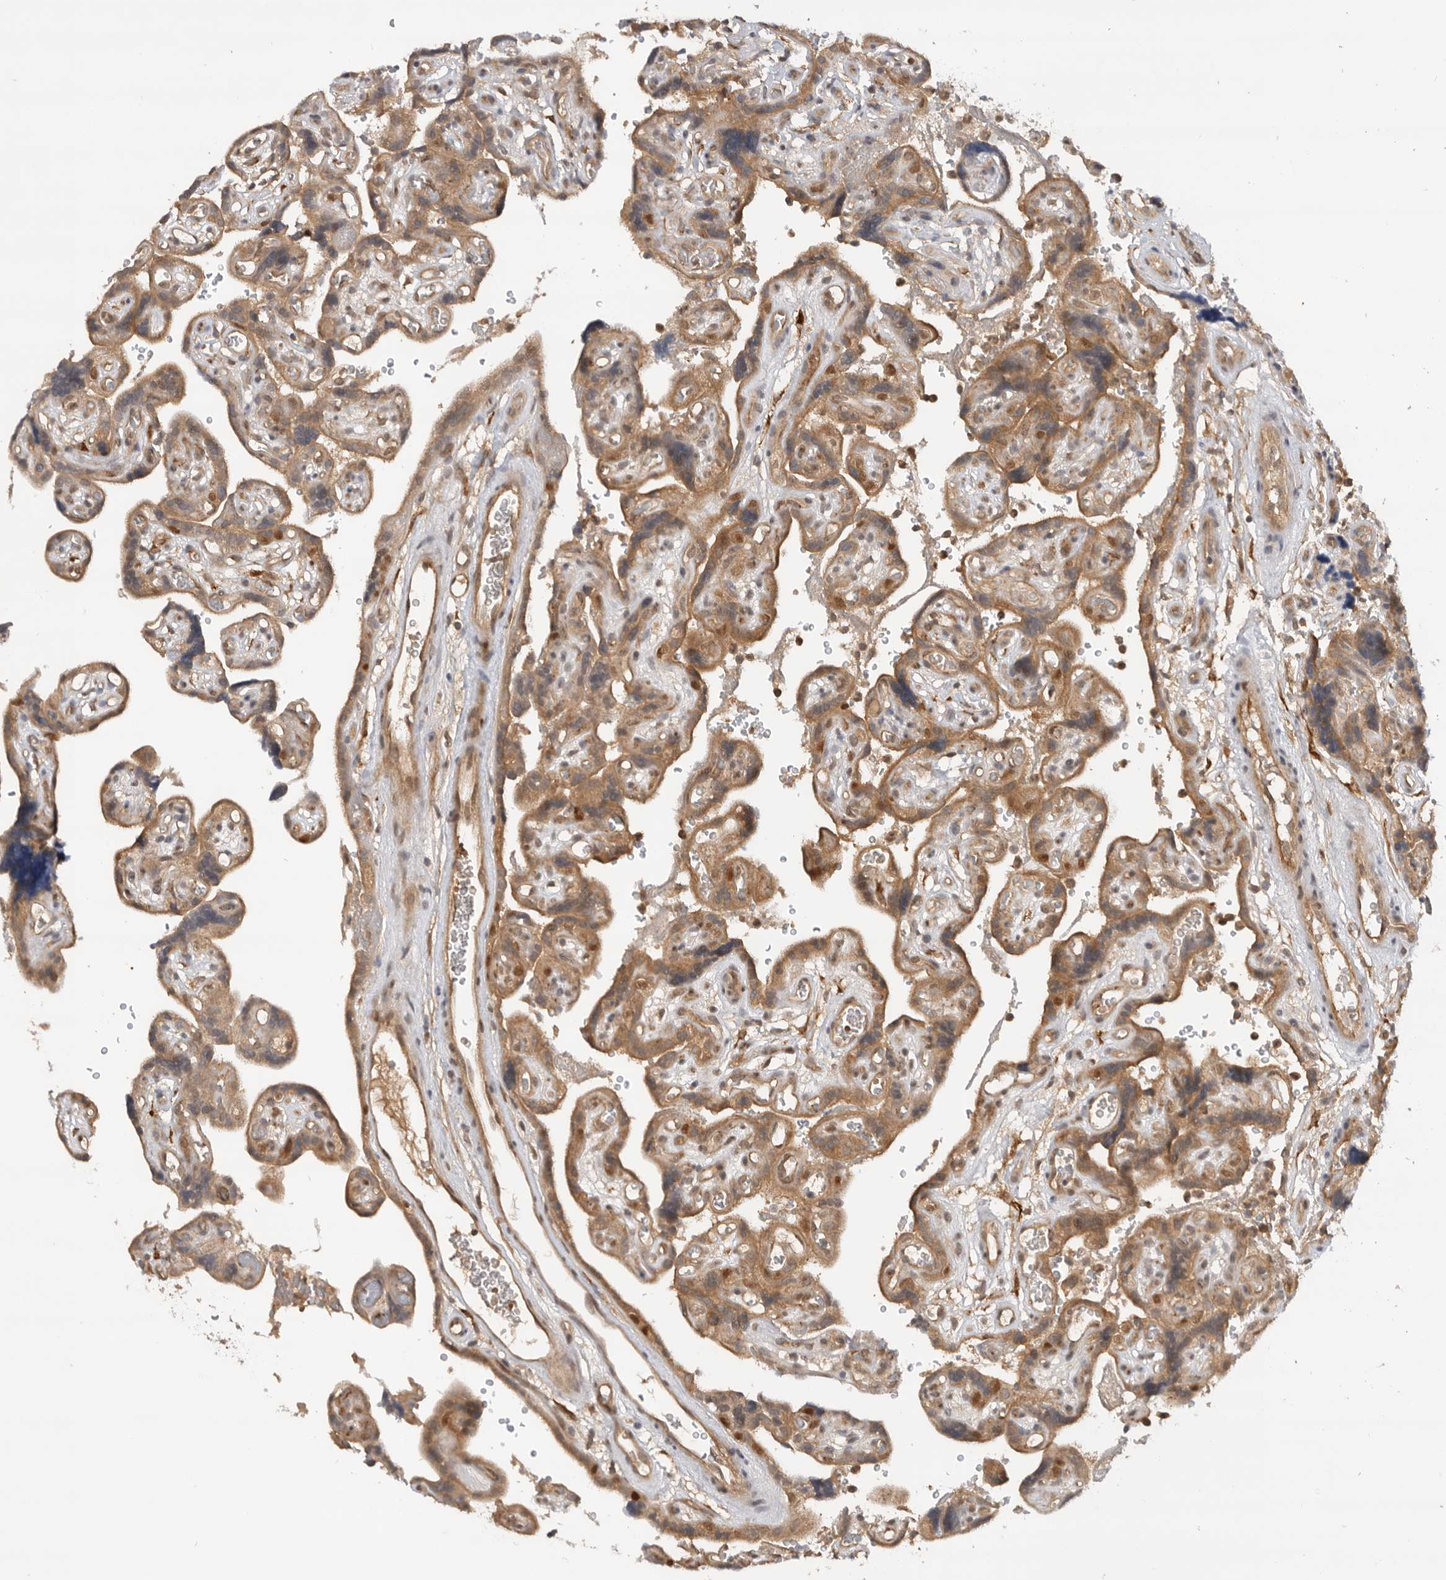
{"staining": {"intensity": "strong", "quantity": "<25%", "location": "nuclear"}, "tissue": "placenta", "cell_type": "Decidual cells", "image_type": "normal", "snomed": [{"axis": "morphology", "description": "Normal tissue, NOS"}, {"axis": "topography", "description": "Placenta"}], "caption": "Brown immunohistochemical staining in normal placenta reveals strong nuclear positivity in approximately <25% of decidual cells.", "gene": "DCAF8", "patient": {"sex": "female", "age": 30}}